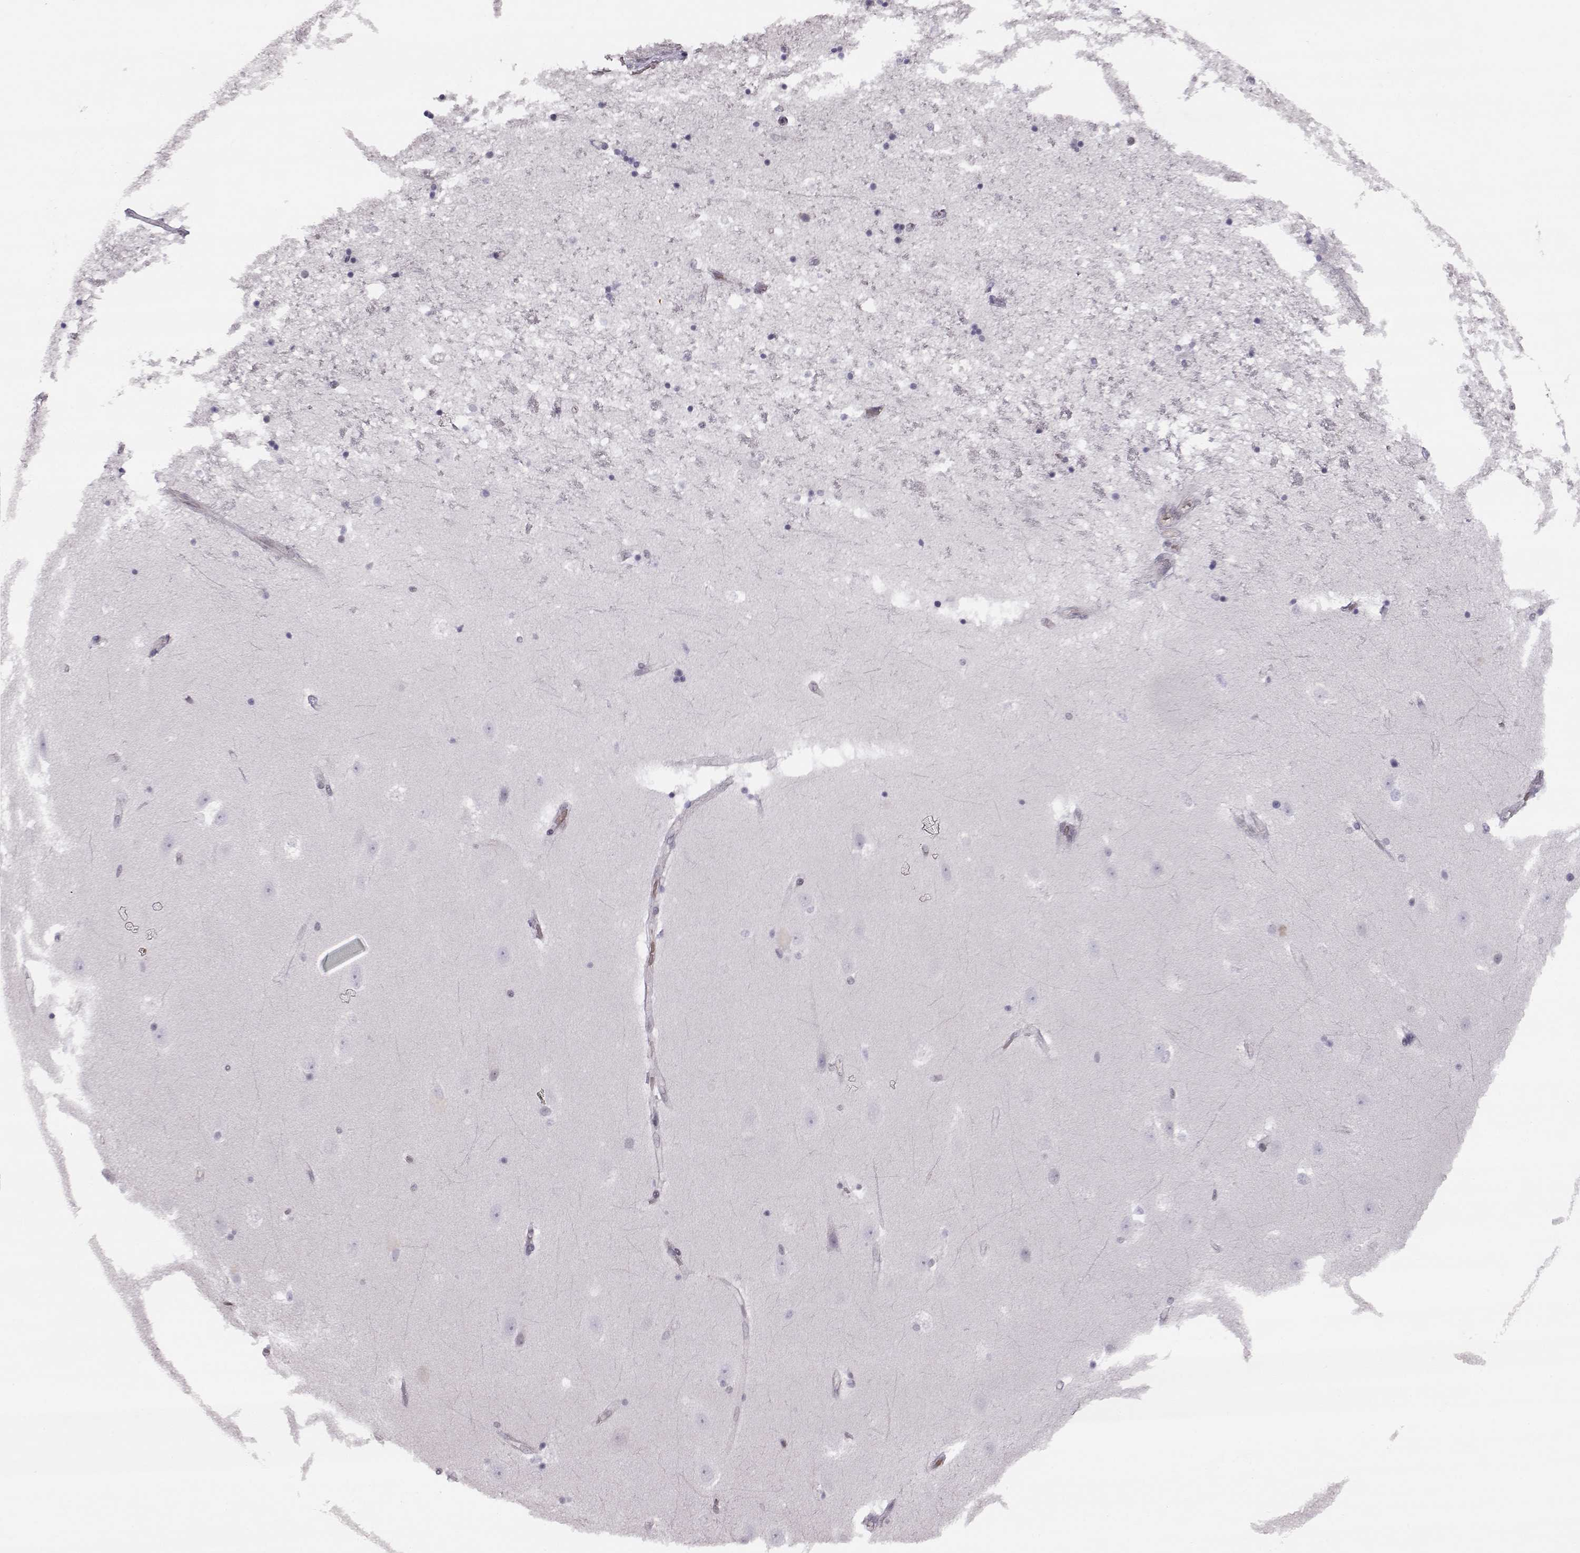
{"staining": {"intensity": "negative", "quantity": "none", "location": "none"}, "tissue": "hippocampus", "cell_type": "Glial cells", "image_type": "normal", "snomed": [{"axis": "morphology", "description": "Normal tissue, NOS"}, {"axis": "topography", "description": "Hippocampus"}], "caption": "IHC micrograph of normal hippocampus stained for a protein (brown), which displays no positivity in glial cells.", "gene": "KIF13B", "patient": {"sex": "male", "age": 49}}